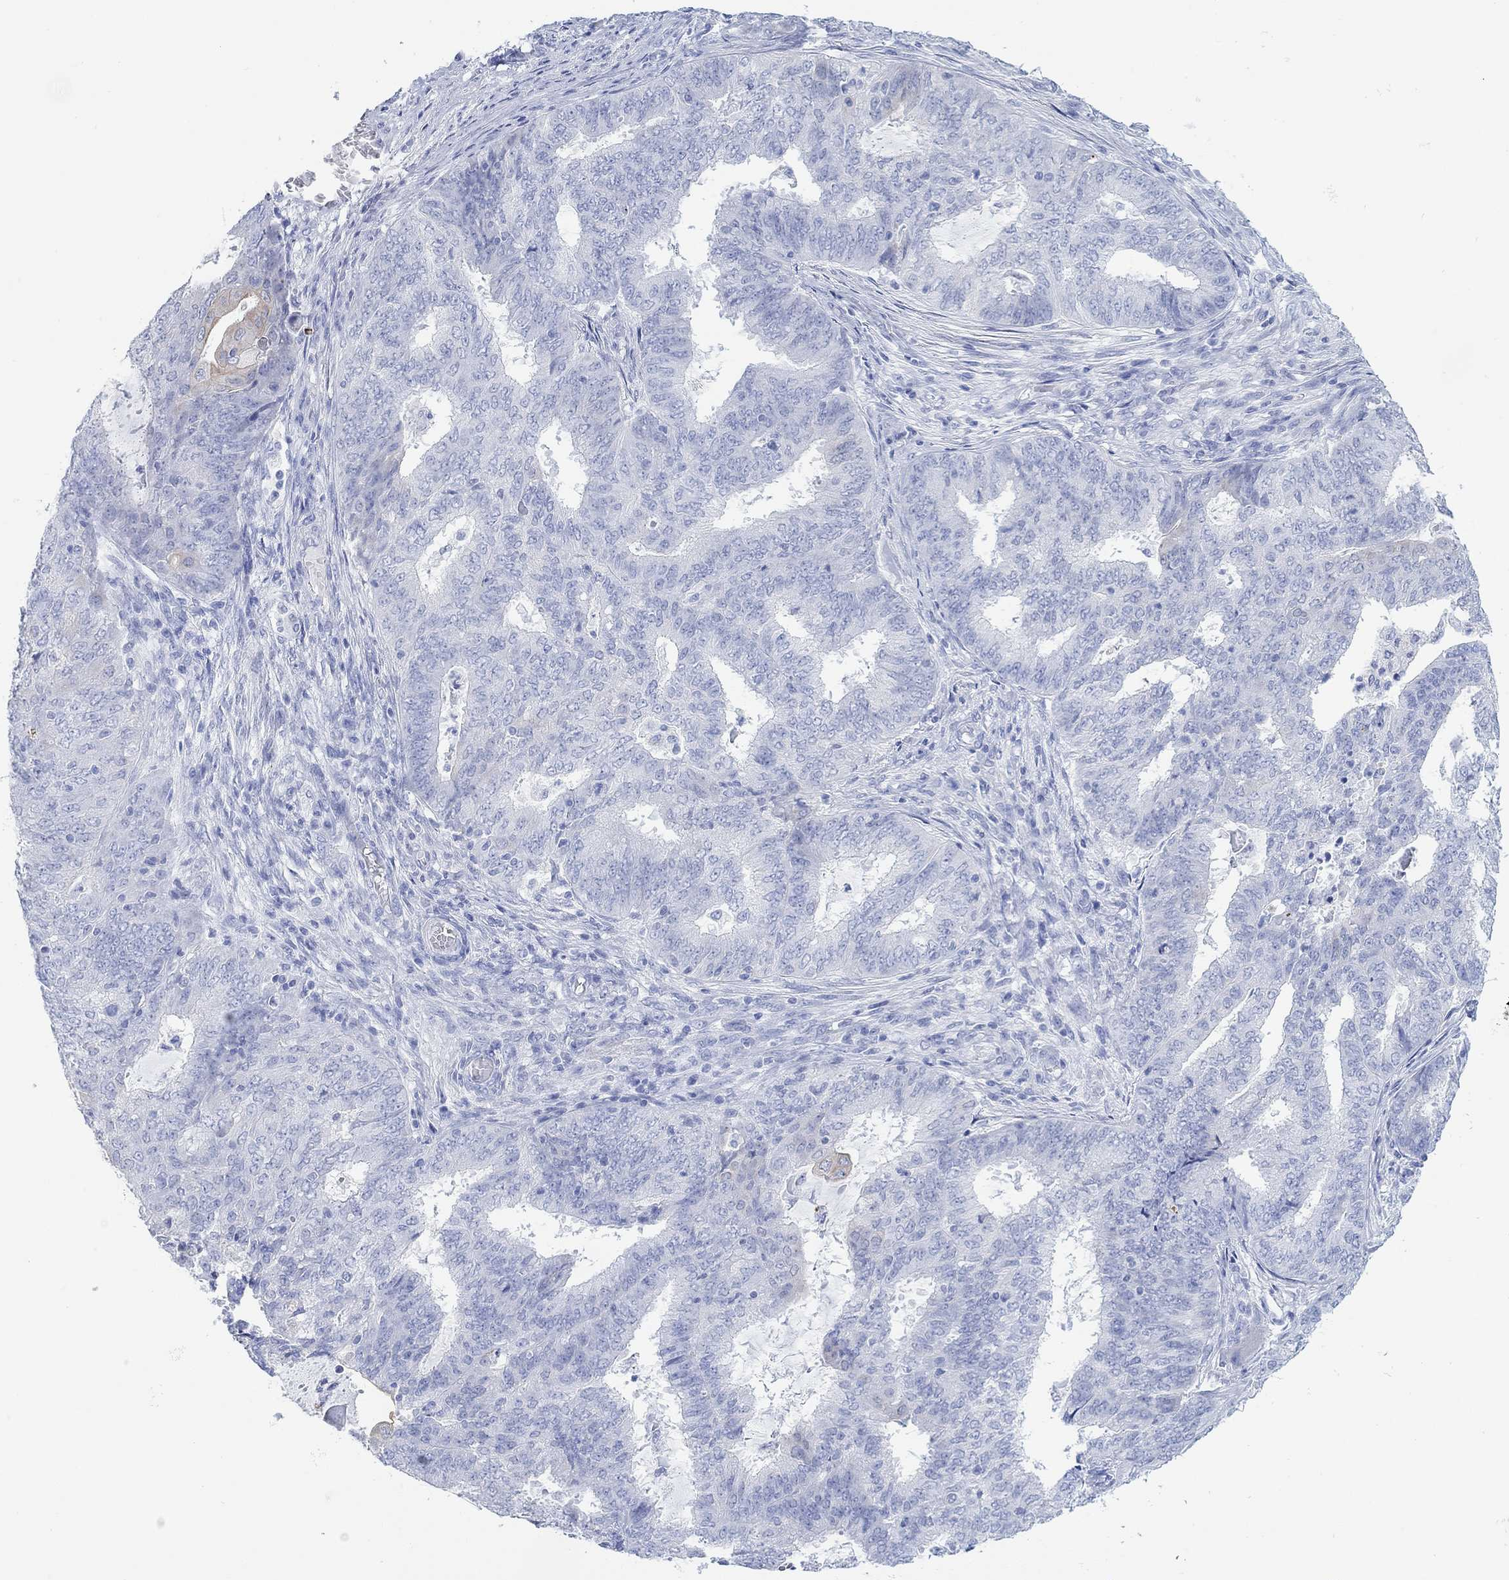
{"staining": {"intensity": "negative", "quantity": "none", "location": "none"}, "tissue": "endometrial cancer", "cell_type": "Tumor cells", "image_type": "cancer", "snomed": [{"axis": "morphology", "description": "Adenocarcinoma, NOS"}, {"axis": "topography", "description": "Endometrium"}], "caption": "Immunohistochemistry image of neoplastic tissue: adenocarcinoma (endometrial) stained with DAB exhibits no significant protein expression in tumor cells. (DAB IHC visualized using brightfield microscopy, high magnification).", "gene": "AK8", "patient": {"sex": "female", "age": 62}}